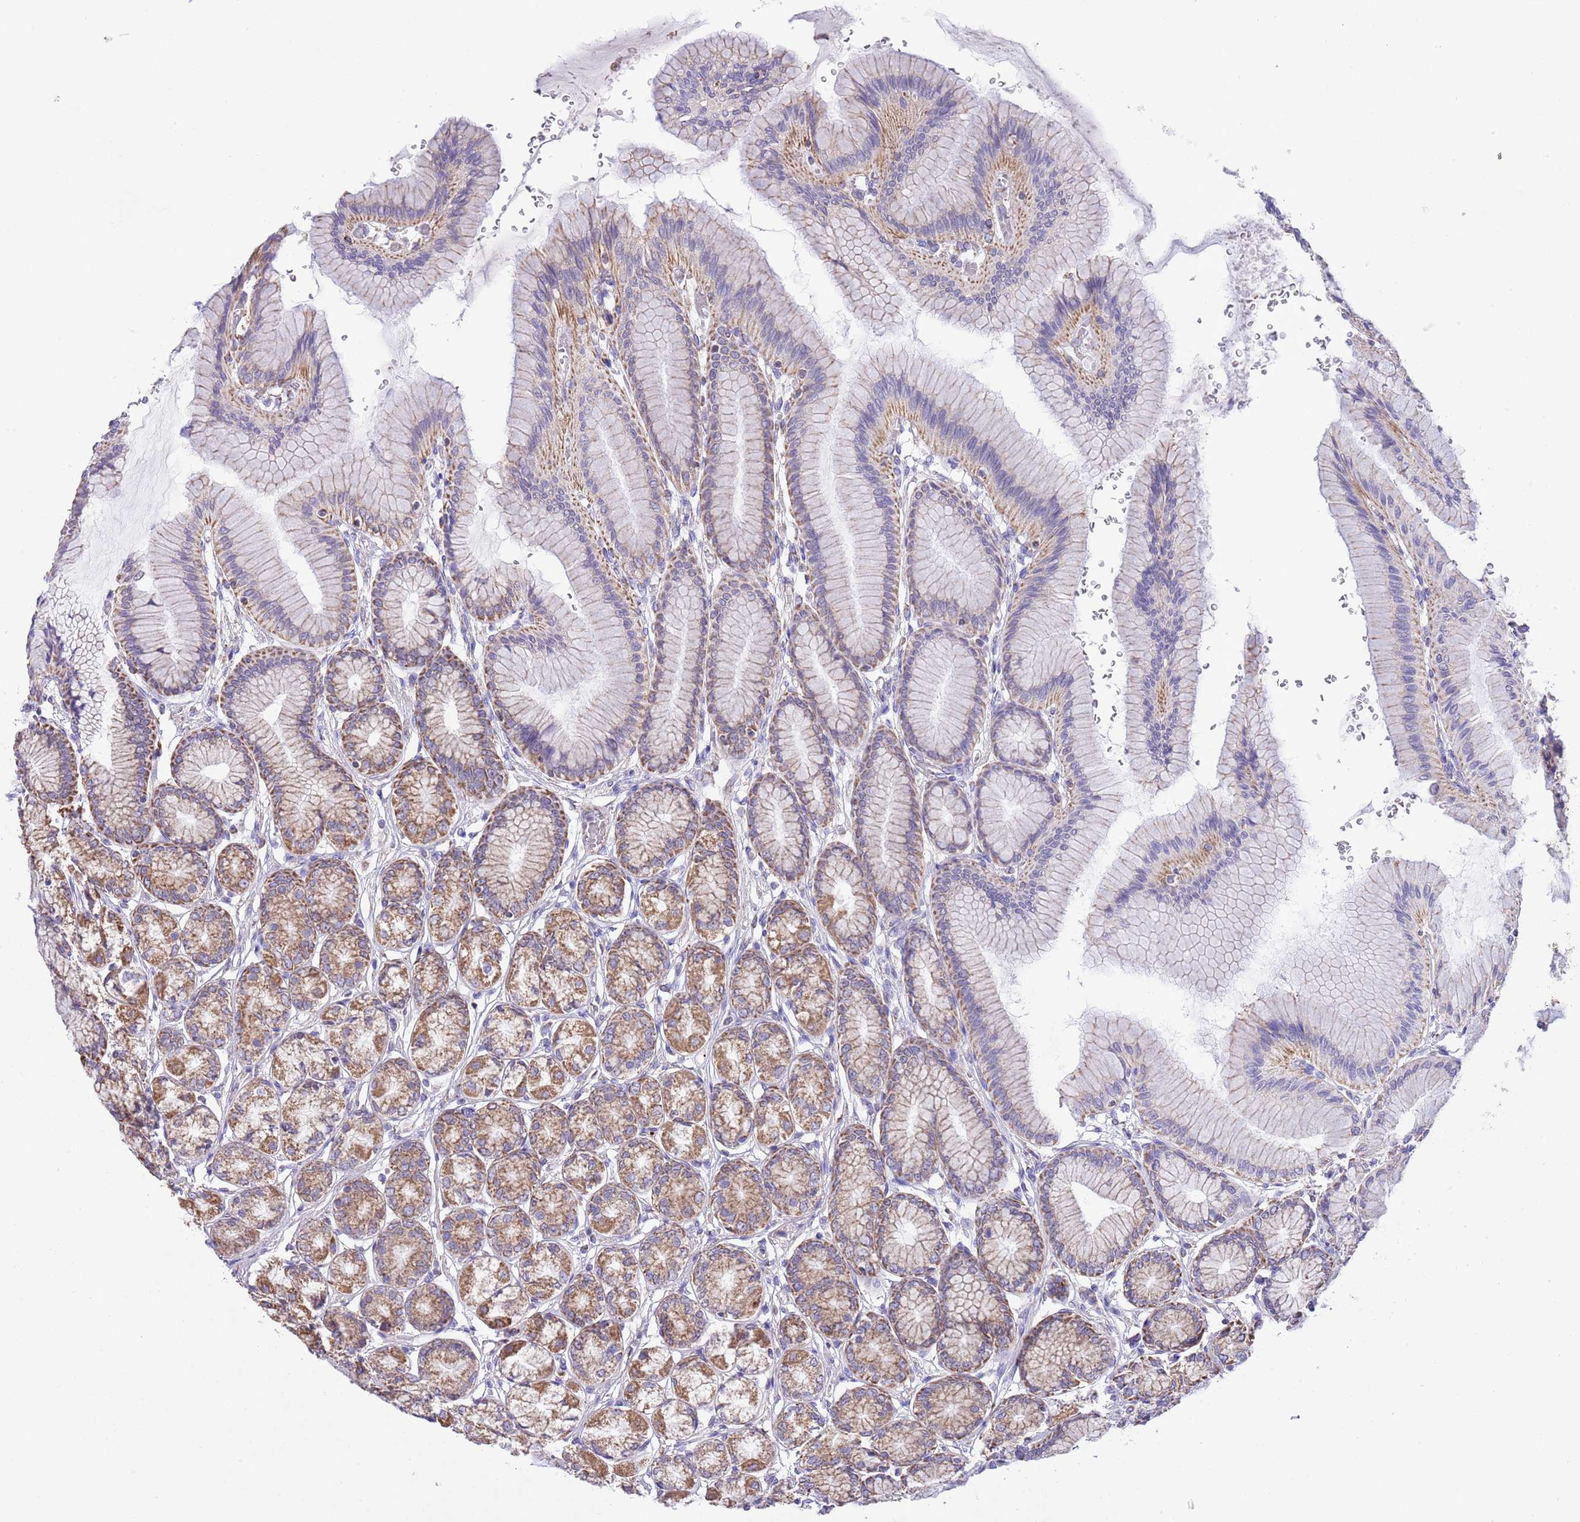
{"staining": {"intensity": "moderate", "quantity": ">75%", "location": "cytoplasmic/membranous"}, "tissue": "stomach", "cell_type": "Glandular cells", "image_type": "normal", "snomed": [{"axis": "morphology", "description": "Normal tissue, NOS"}, {"axis": "morphology", "description": "Adenocarcinoma, NOS"}, {"axis": "morphology", "description": "Adenocarcinoma, High grade"}, {"axis": "topography", "description": "Stomach, upper"}, {"axis": "topography", "description": "Stomach"}], "caption": "This photomicrograph shows immunohistochemistry staining of unremarkable stomach, with medium moderate cytoplasmic/membranous staining in about >75% of glandular cells.", "gene": "TEKTIP1", "patient": {"sex": "female", "age": 65}}